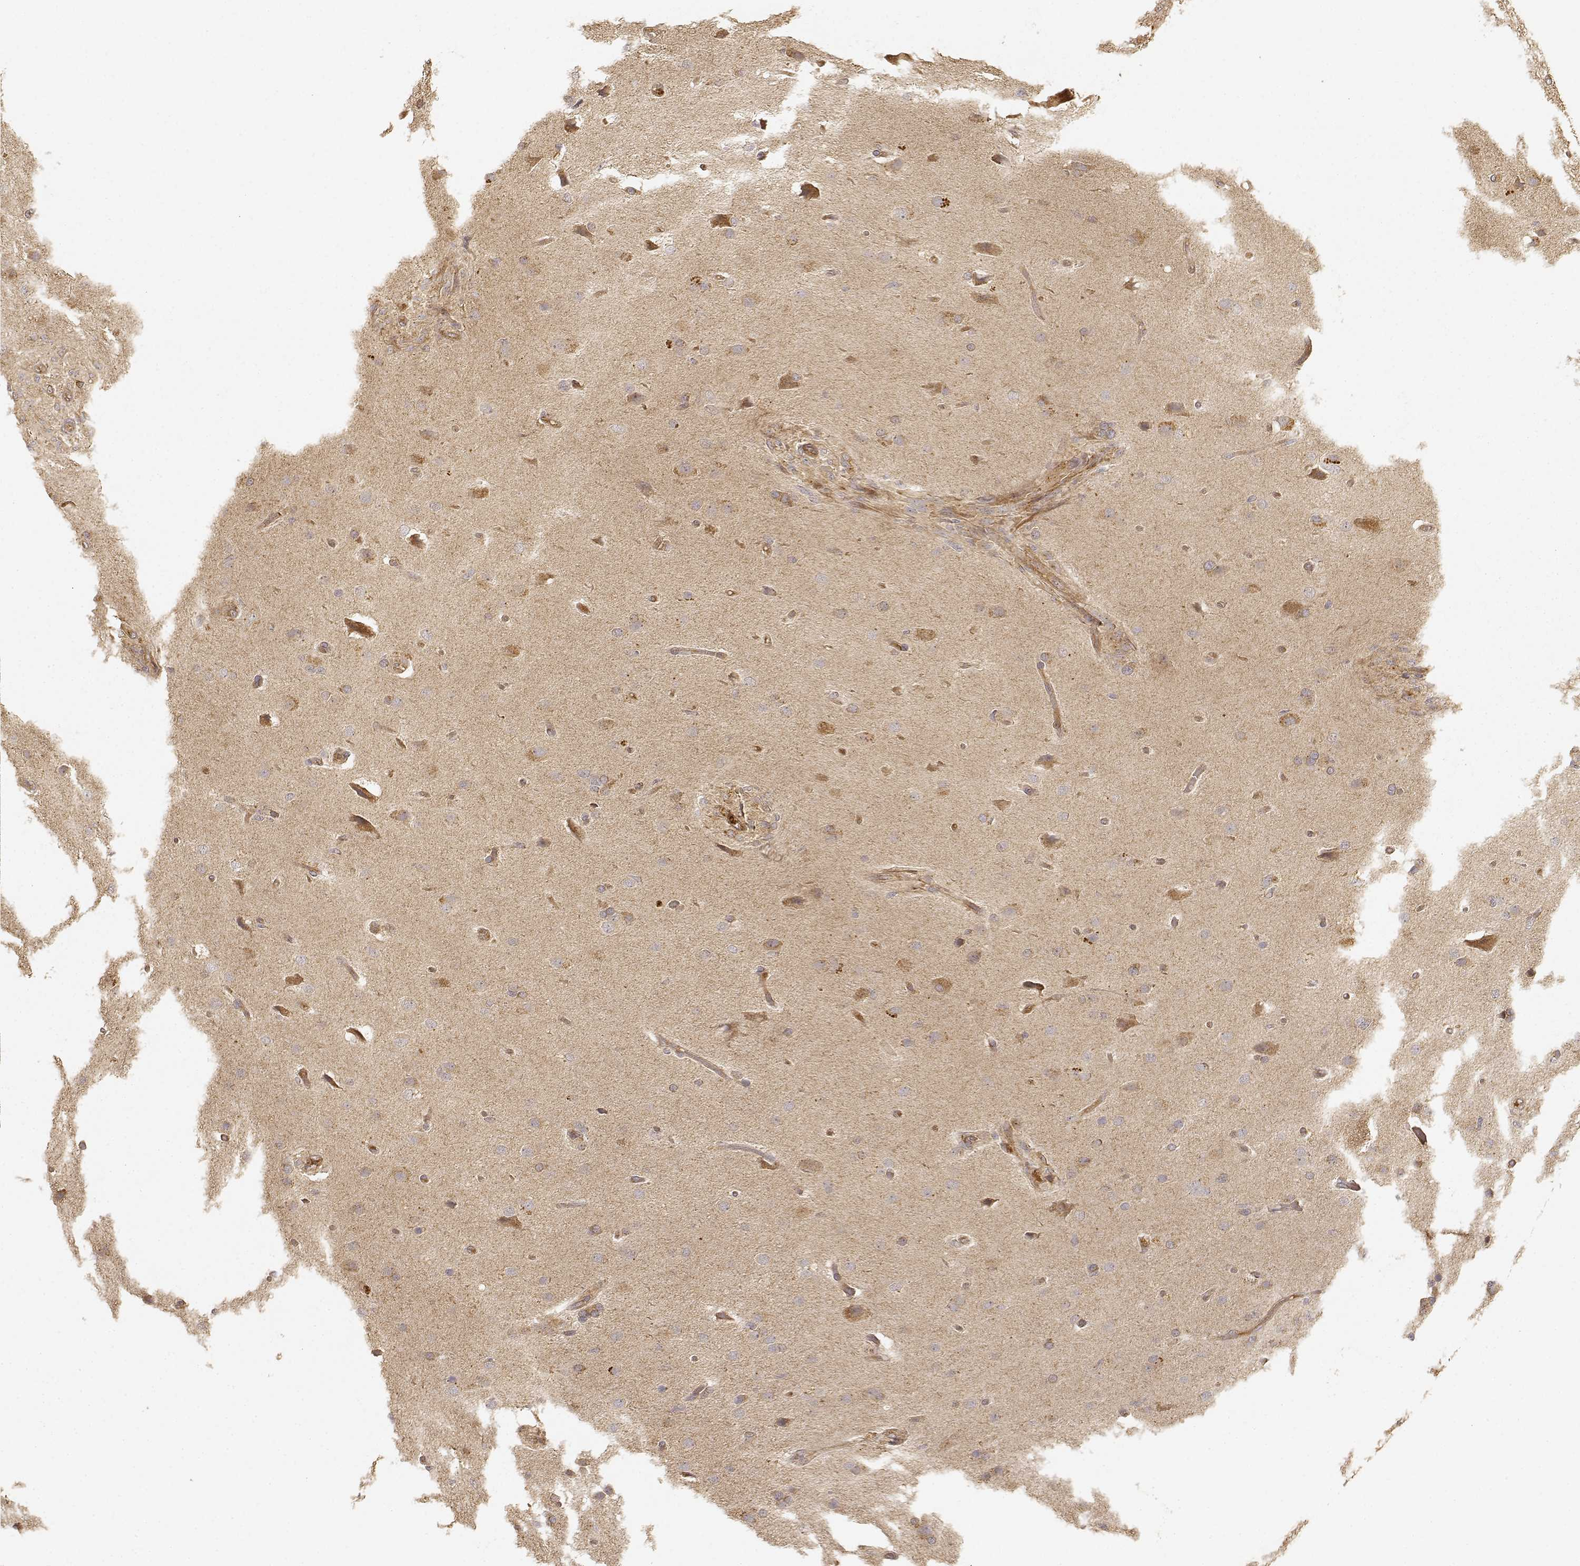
{"staining": {"intensity": "weak", "quantity": ">75%", "location": "cytoplasmic/membranous"}, "tissue": "glioma", "cell_type": "Tumor cells", "image_type": "cancer", "snomed": [{"axis": "morphology", "description": "Glioma, malignant, High grade"}, {"axis": "topography", "description": "Brain"}], "caption": "This photomicrograph exhibits IHC staining of high-grade glioma (malignant), with low weak cytoplasmic/membranous positivity in about >75% of tumor cells.", "gene": "CDK5RAP2", "patient": {"sex": "male", "age": 68}}